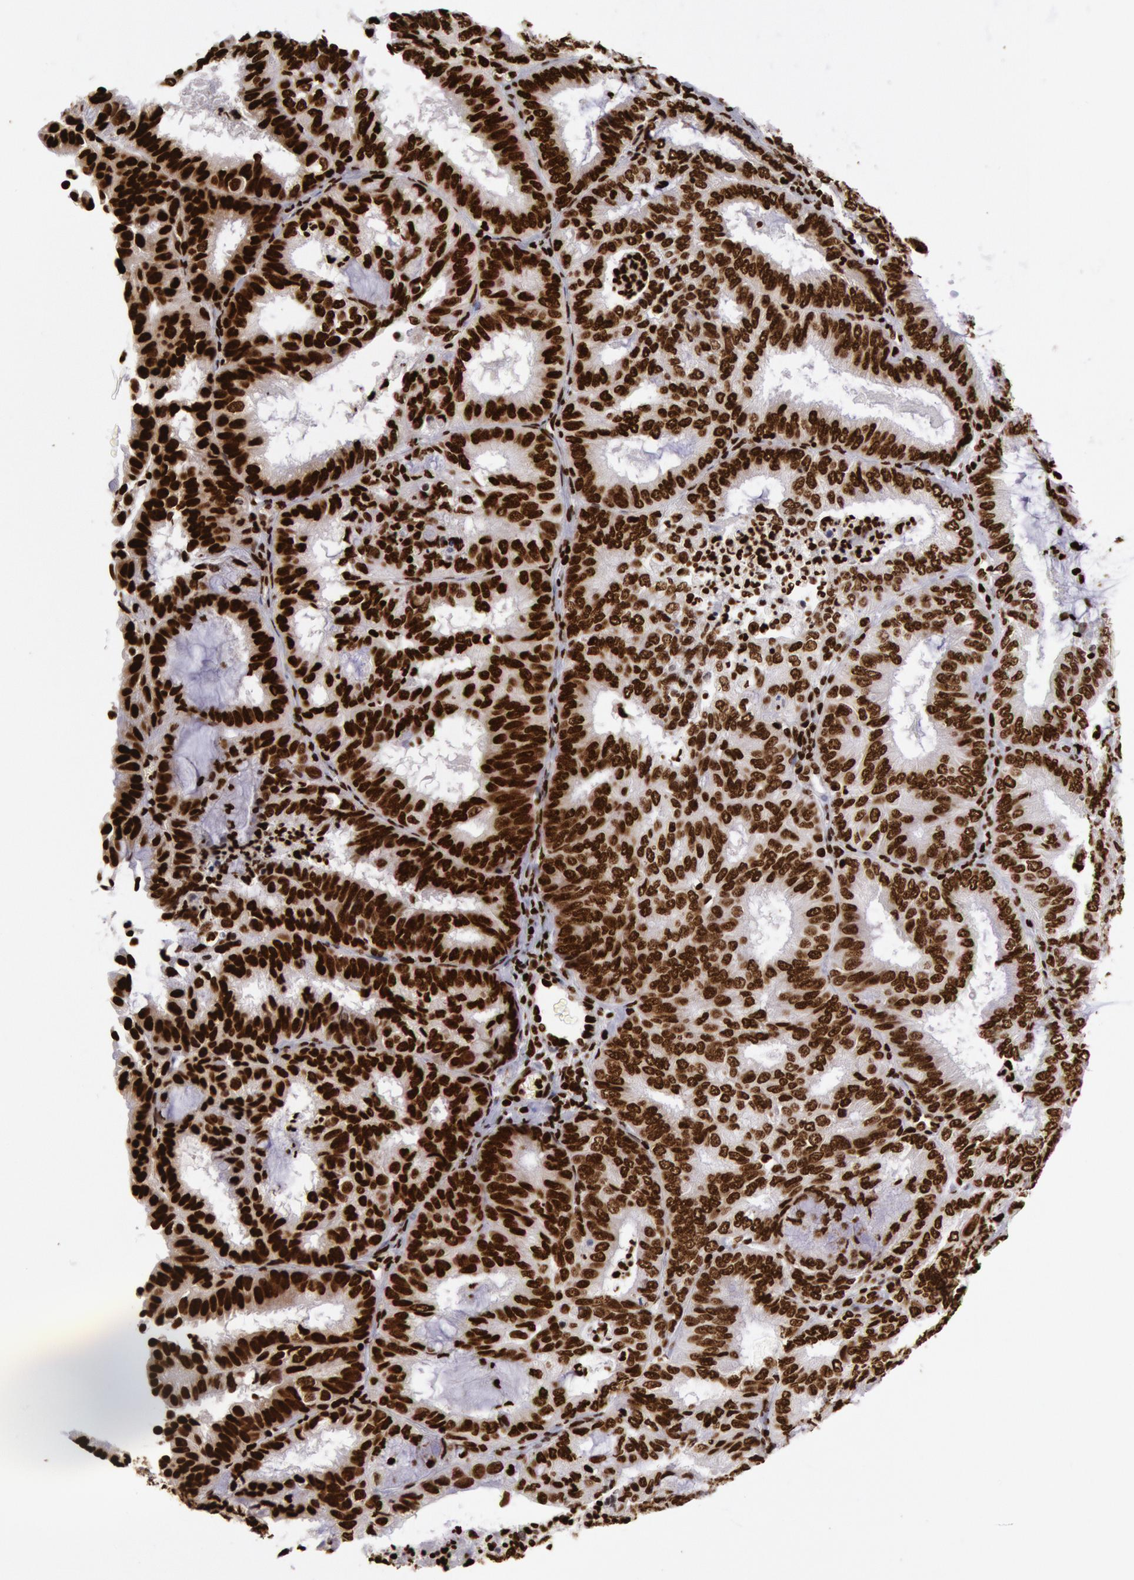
{"staining": {"intensity": "strong", "quantity": ">75%", "location": "nuclear"}, "tissue": "endometrial cancer", "cell_type": "Tumor cells", "image_type": "cancer", "snomed": [{"axis": "morphology", "description": "Adenocarcinoma, NOS"}, {"axis": "topography", "description": "Endometrium"}], "caption": "Tumor cells reveal high levels of strong nuclear staining in approximately >75% of cells in endometrial cancer.", "gene": "H3-4", "patient": {"sex": "female", "age": 59}}